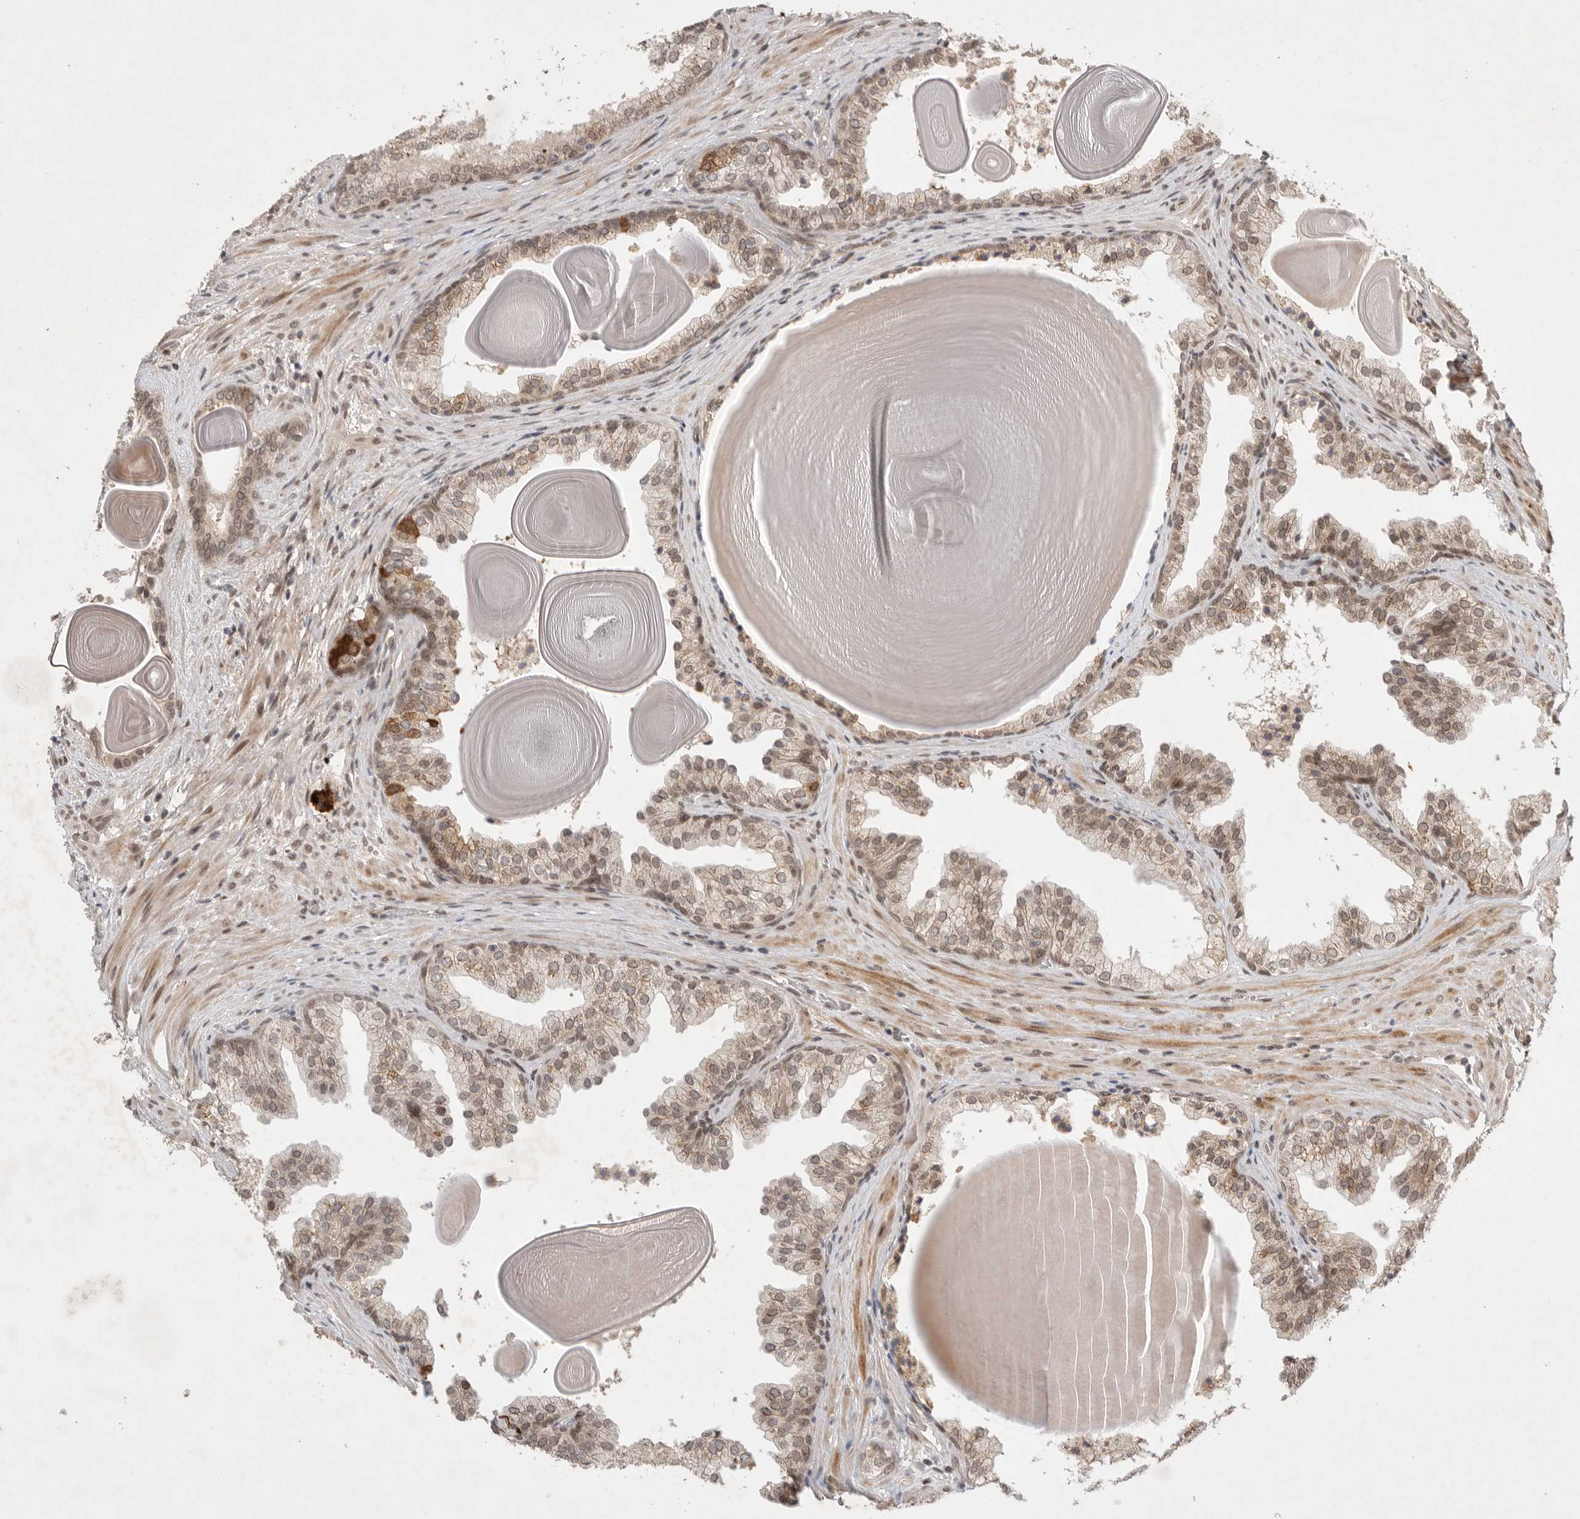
{"staining": {"intensity": "moderate", "quantity": "<25%", "location": "cytoplasmic/membranous,nuclear"}, "tissue": "prostate", "cell_type": "Glandular cells", "image_type": "normal", "snomed": [{"axis": "morphology", "description": "Normal tissue, NOS"}, {"axis": "topography", "description": "Prostate"}], "caption": "Glandular cells display low levels of moderate cytoplasmic/membranous,nuclear expression in approximately <25% of cells in normal human prostate. (Stains: DAB (3,3'-diaminobenzidine) in brown, nuclei in blue, Microscopy: brightfield microscopy at high magnification).", "gene": "LEMD3", "patient": {"sex": "male", "age": 48}}